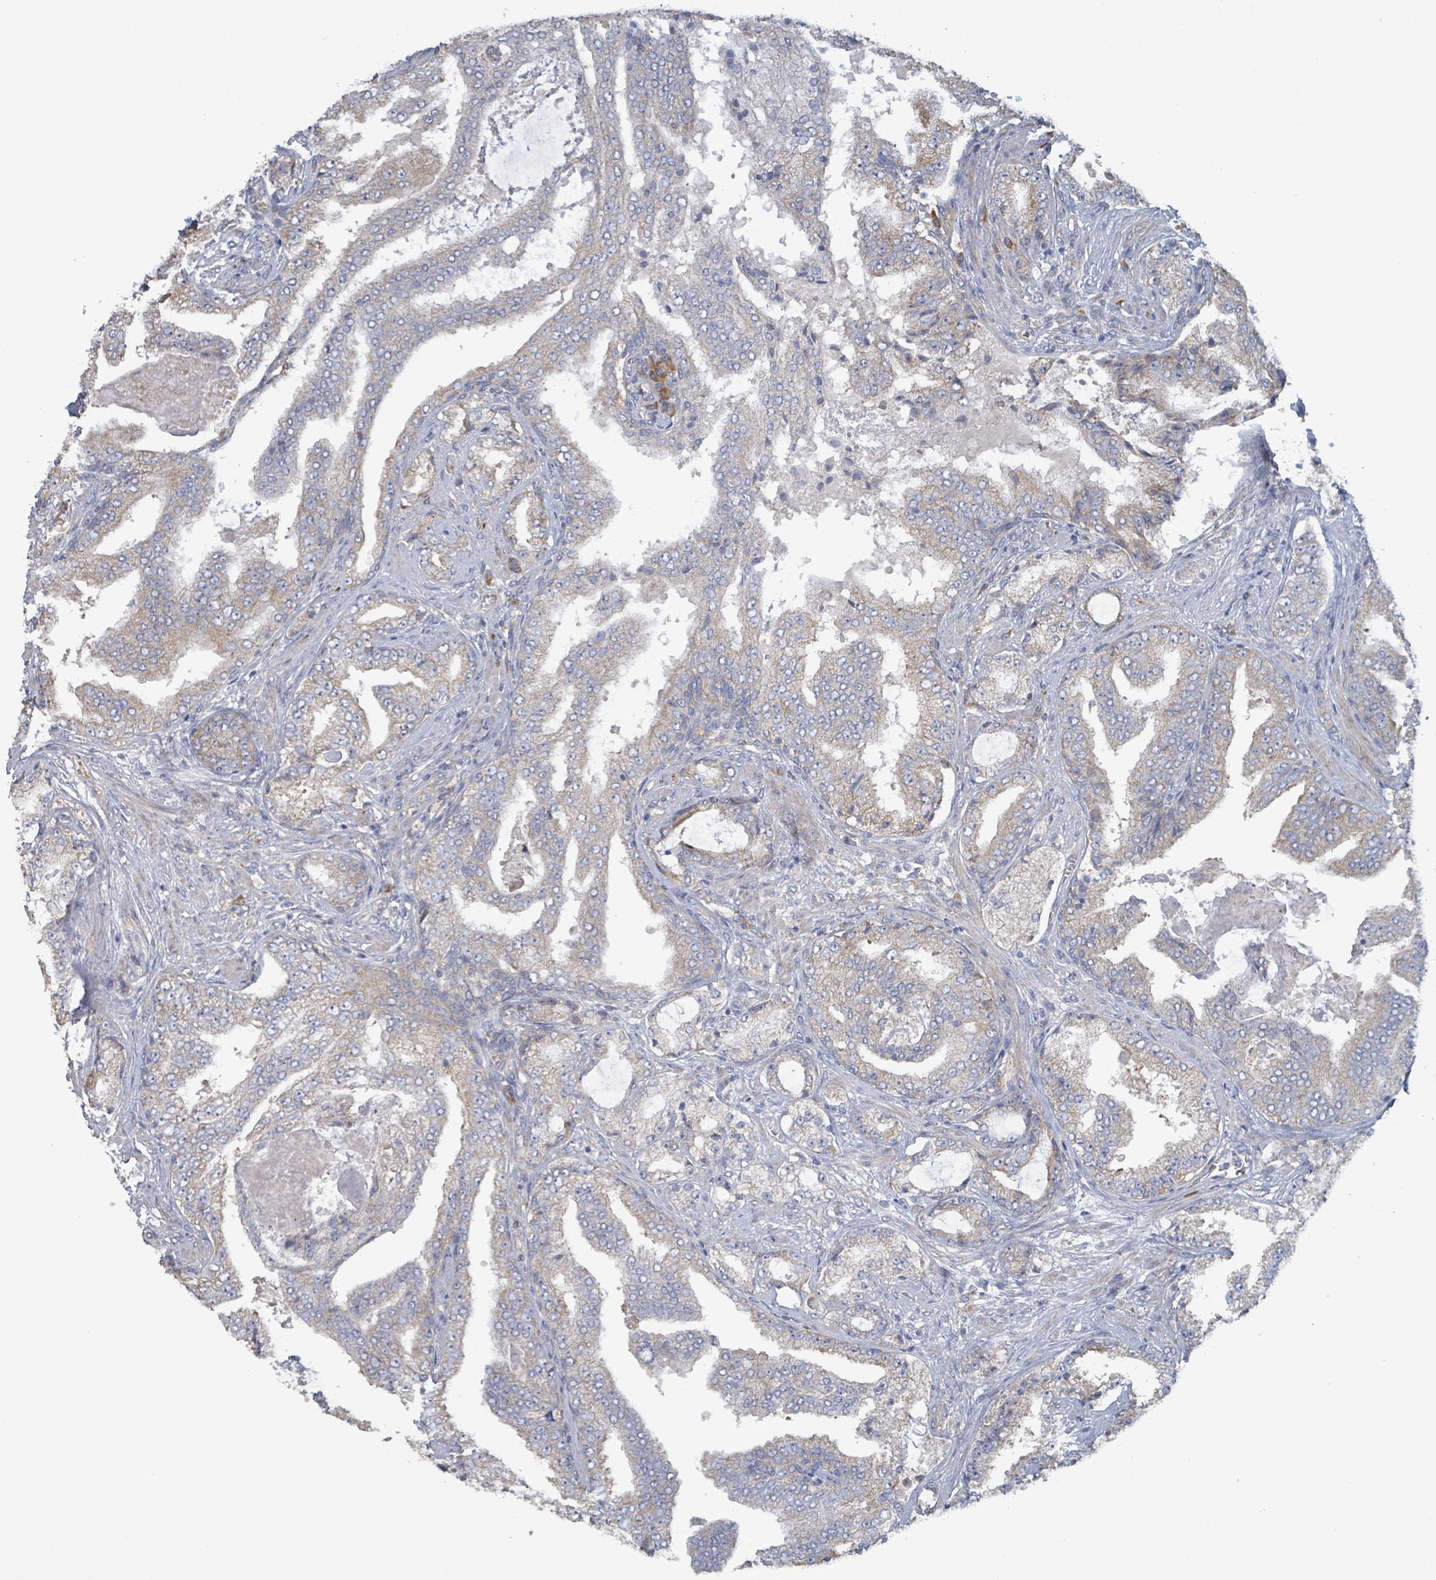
{"staining": {"intensity": "weak", "quantity": ">75%", "location": "cytoplasmic/membranous"}, "tissue": "prostate cancer", "cell_type": "Tumor cells", "image_type": "cancer", "snomed": [{"axis": "morphology", "description": "Adenocarcinoma, High grade"}, {"axis": "topography", "description": "Prostate"}], "caption": "This is an image of immunohistochemistry staining of prostate adenocarcinoma (high-grade), which shows weak positivity in the cytoplasmic/membranous of tumor cells.", "gene": "RPL32", "patient": {"sex": "male", "age": 68}}